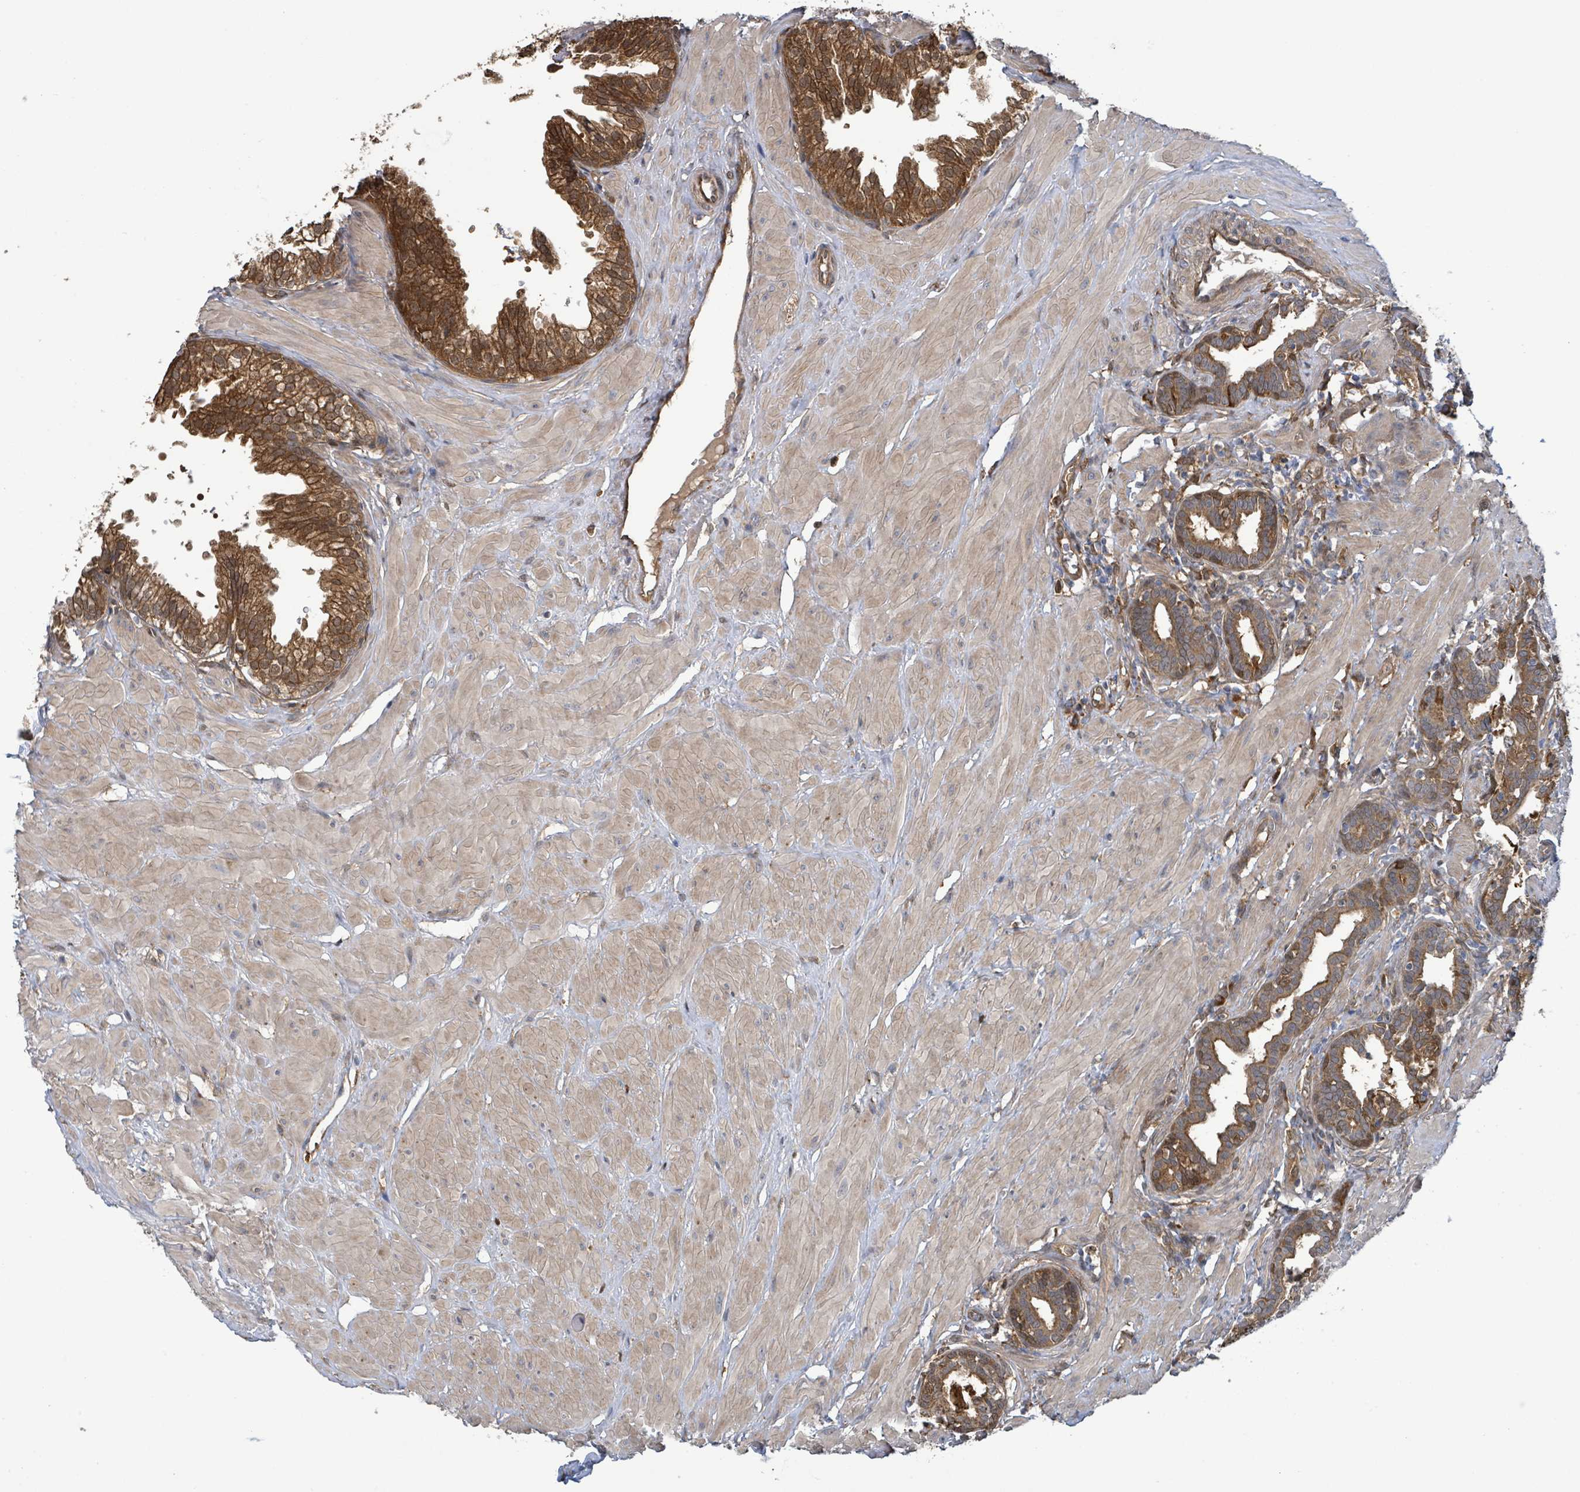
{"staining": {"intensity": "strong", "quantity": ">75%", "location": "cytoplasmic/membranous"}, "tissue": "prostate", "cell_type": "Glandular cells", "image_type": "normal", "snomed": [{"axis": "morphology", "description": "Normal tissue, NOS"}, {"axis": "topography", "description": "Prostate"}, {"axis": "topography", "description": "Peripheral nerve tissue"}], "caption": "Immunohistochemistry (DAB) staining of benign human prostate reveals strong cytoplasmic/membranous protein positivity in about >75% of glandular cells. Nuclei are stained in blue.", "gene": "ARPIN", "patient": {"sex": "male", "age": 55}}